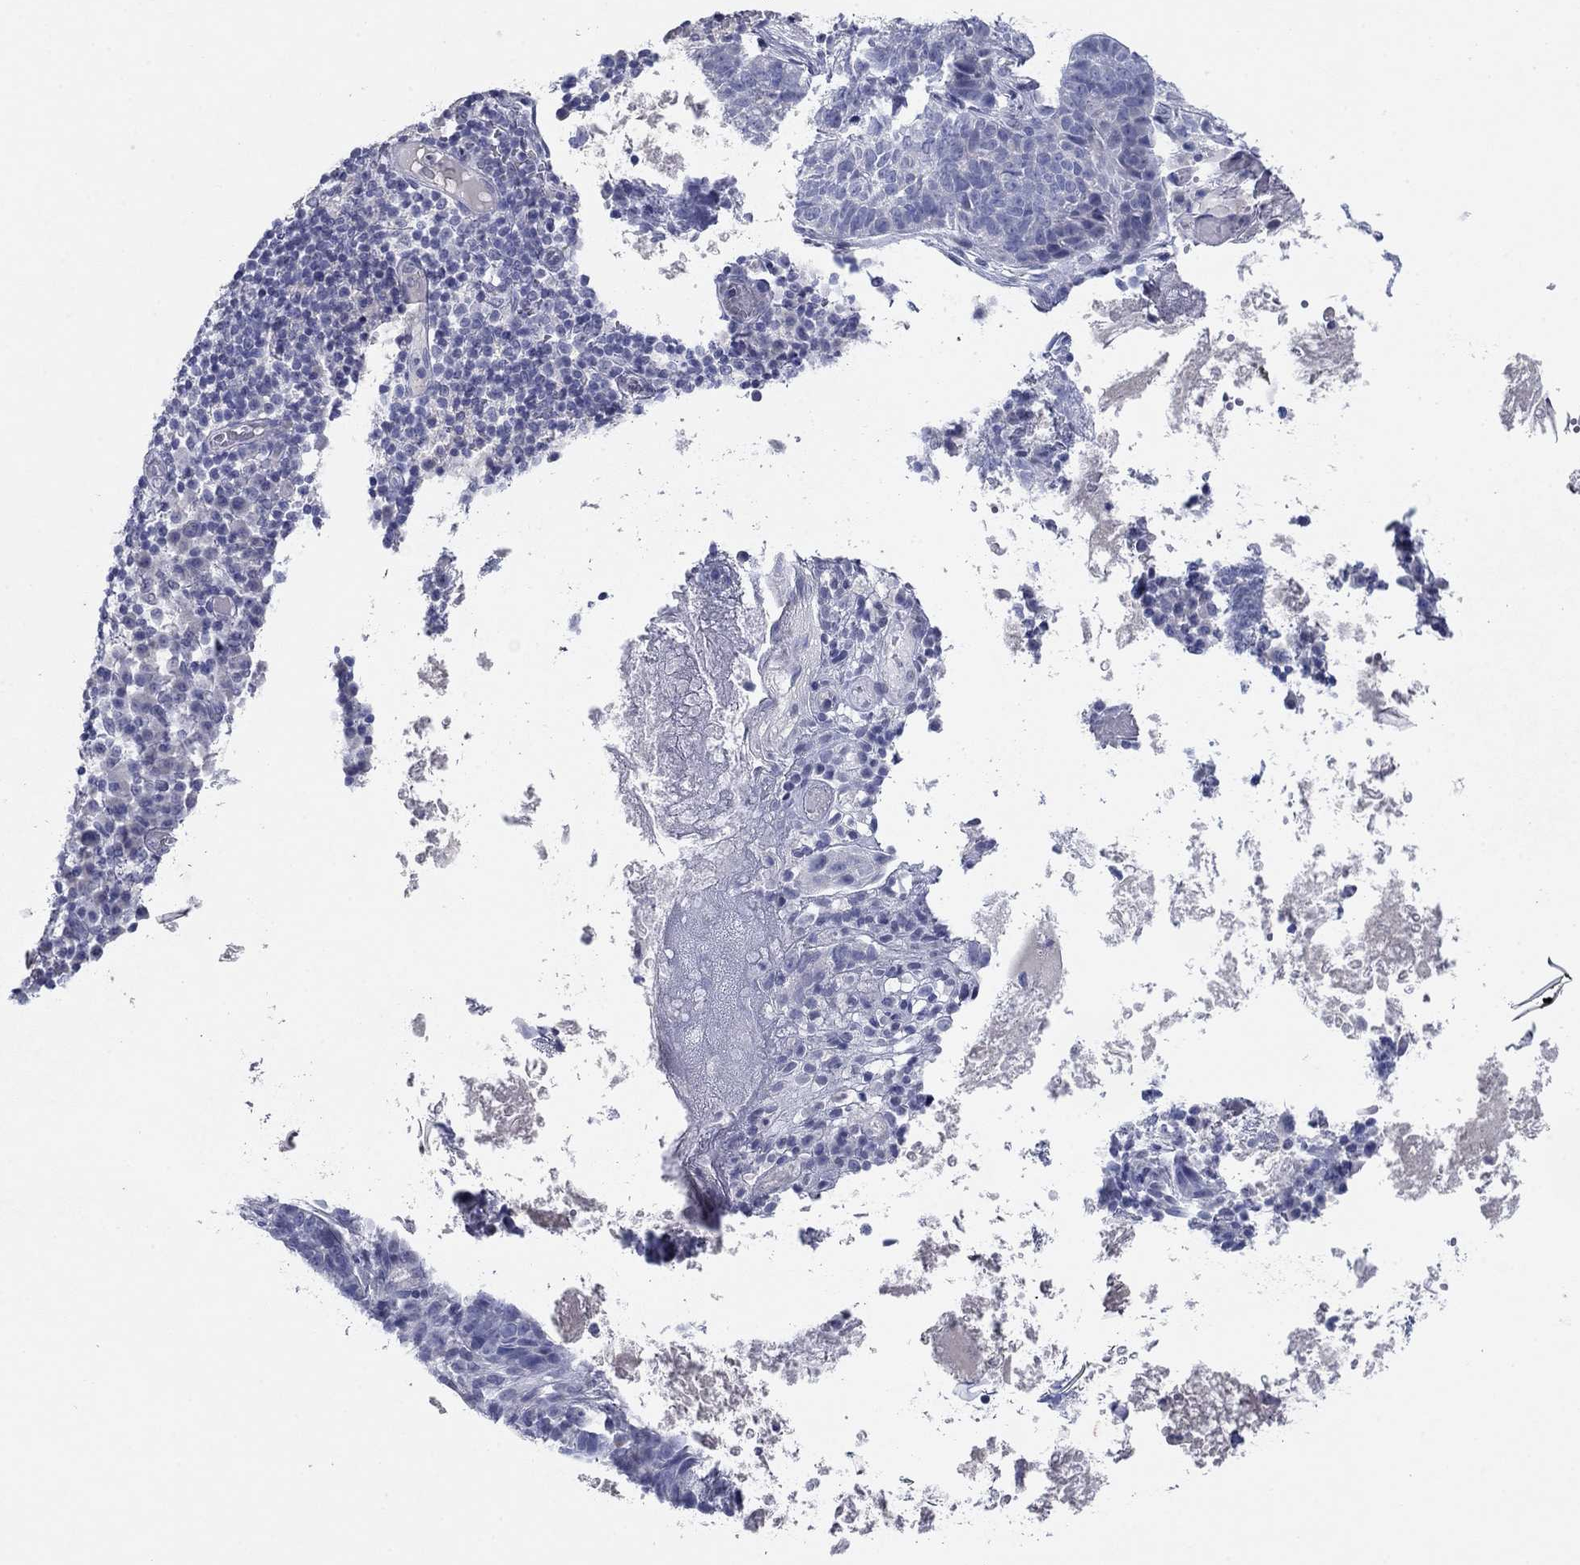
{"staining": {"intensity": "negative", "quantity": "none", "location": "none"}, "tissue": "skin cancer", "cell_type": "Tumor cells", "image_type": "cancer", "snomed": [{"axis": "morphology", "description": "Basal cell carcinoma"}, {"axis": "topography", "description": "Skin"}], "caption": "Immunohistochemical staining of skin cancer displays no significant staining in tumor cells.", "gene": "PLS1", "patient": {"sex": "female", "age": 69}}